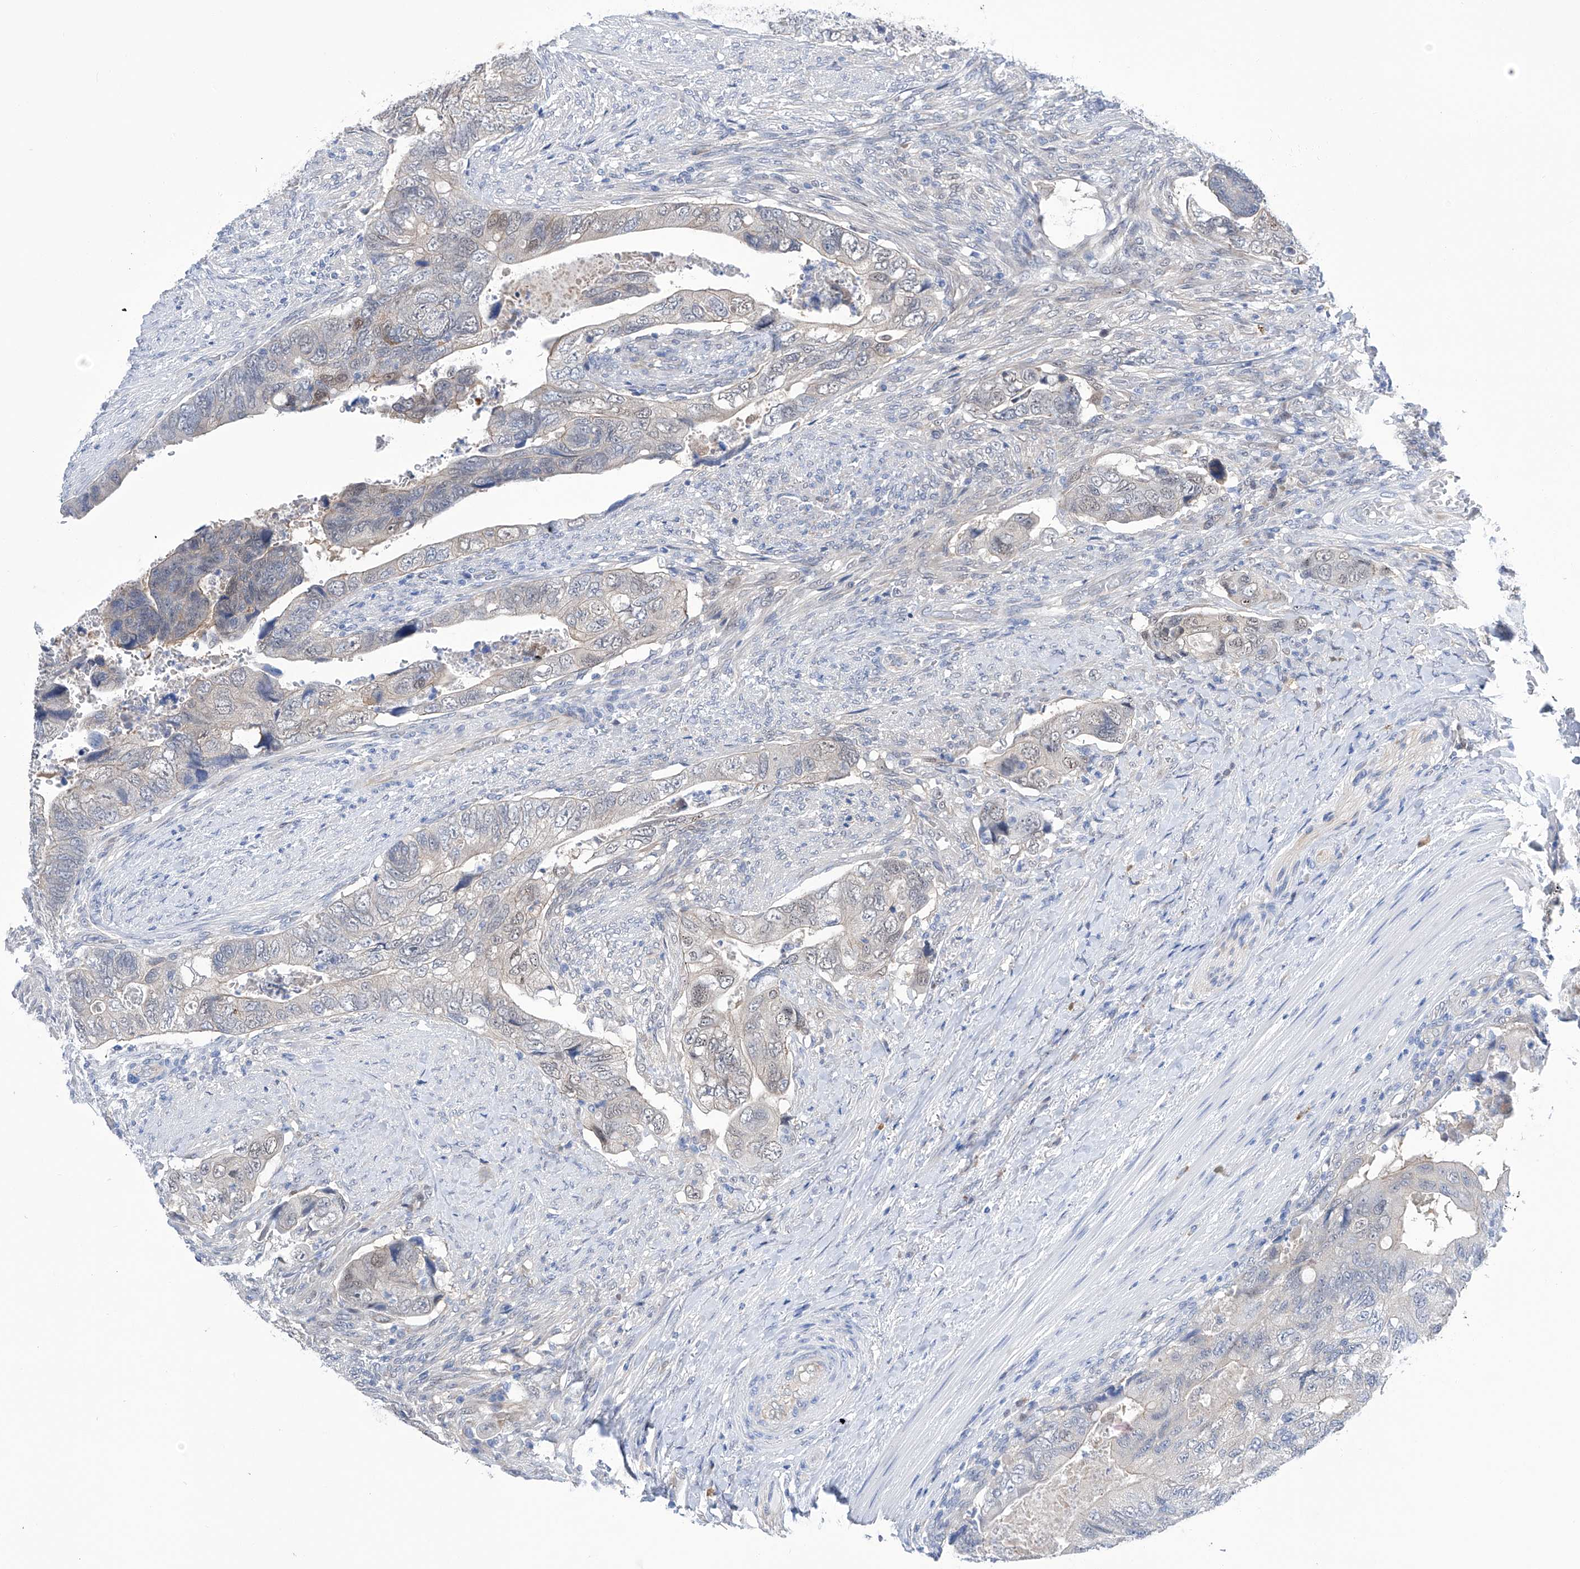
{"staining": {"intensity": "weak", "quantity": "<25%", "location": "nuclear"}, "tissue": "colorectal cancer", "cell_type": "Tumor cells", "image_type": "cancer", "snomed": [{"axis": "morphology", "description": "Adenocarcinoma, NOS"}, {"axis": "topography", "description": "Rectum"}], "caption": "High magnification brightfield microscopy of adenocarcinoma (colorectal) stained with DAB (brown) and counterstained with hematoxylin (blue): tumor cells show no significant expression.", "gene": "PGM3", "patient": {"sex": "male", "age": 63}}